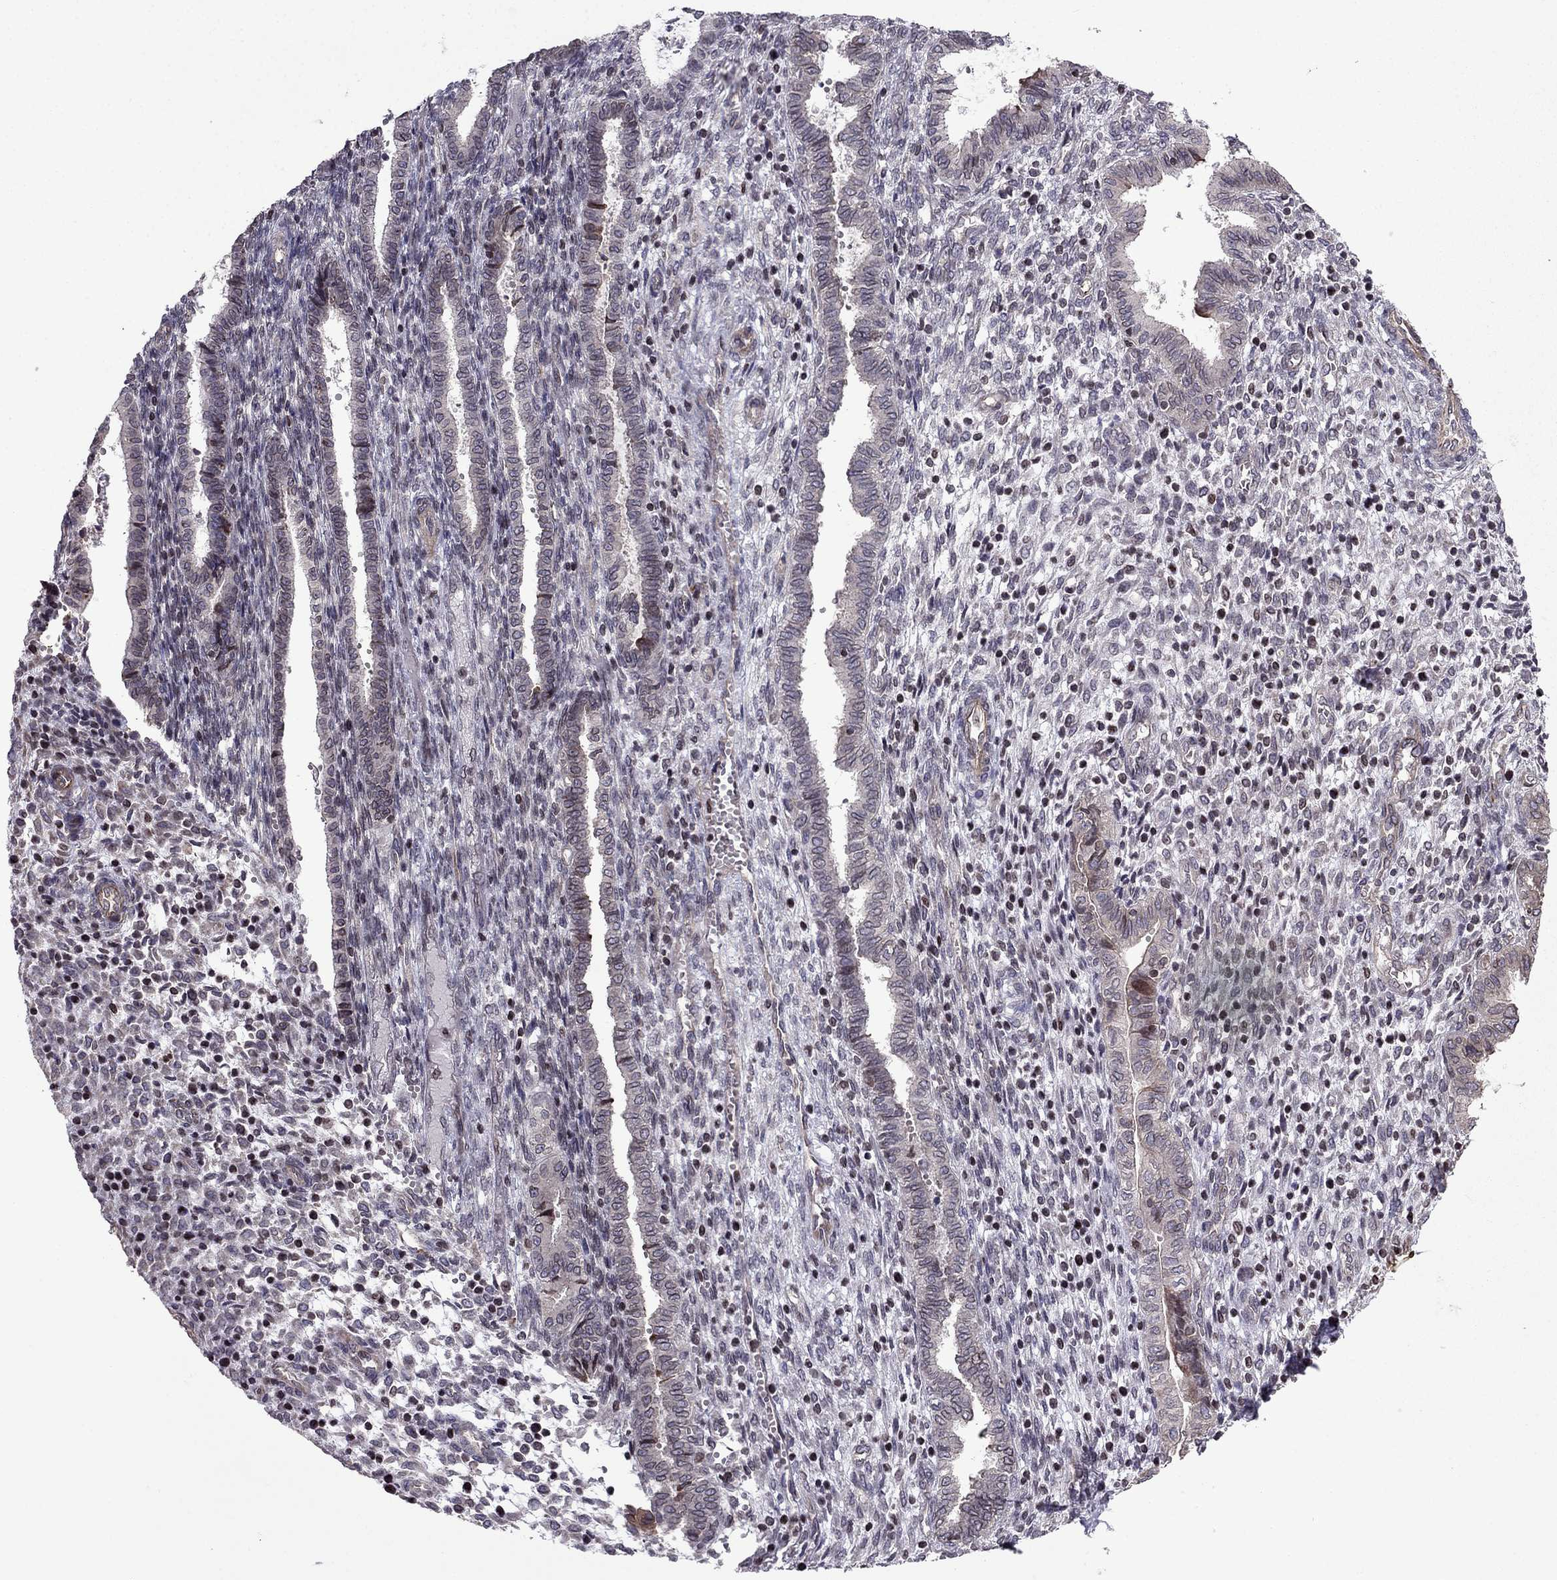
{"staining": {"intensity": "weak", "quantity": "25%-75%", "location": "cytoplasmic/membranous"}, "tissue": "endometrium", "cell_type": "Cells in endometrial stroma", "image_type": "normal", "snomed": [{"axis": "morphology", "description": "Normal tissue, NOS"}, {"axis": "topography", "description": "Endometrium"}], "caption": "Protein staining exhibits weak cytoplasmic/membranous staining in about 25%-75% of cells in endometrial stroma in benign endometrium. Using DAB (3,3'-diaminobenzidine) (brown) and hematoxylin (blue) stains, captured at high magnification using brightfield microscopy.", "gene": "CDC42BPA", "patient": {"sex": "female", "age": 43}}